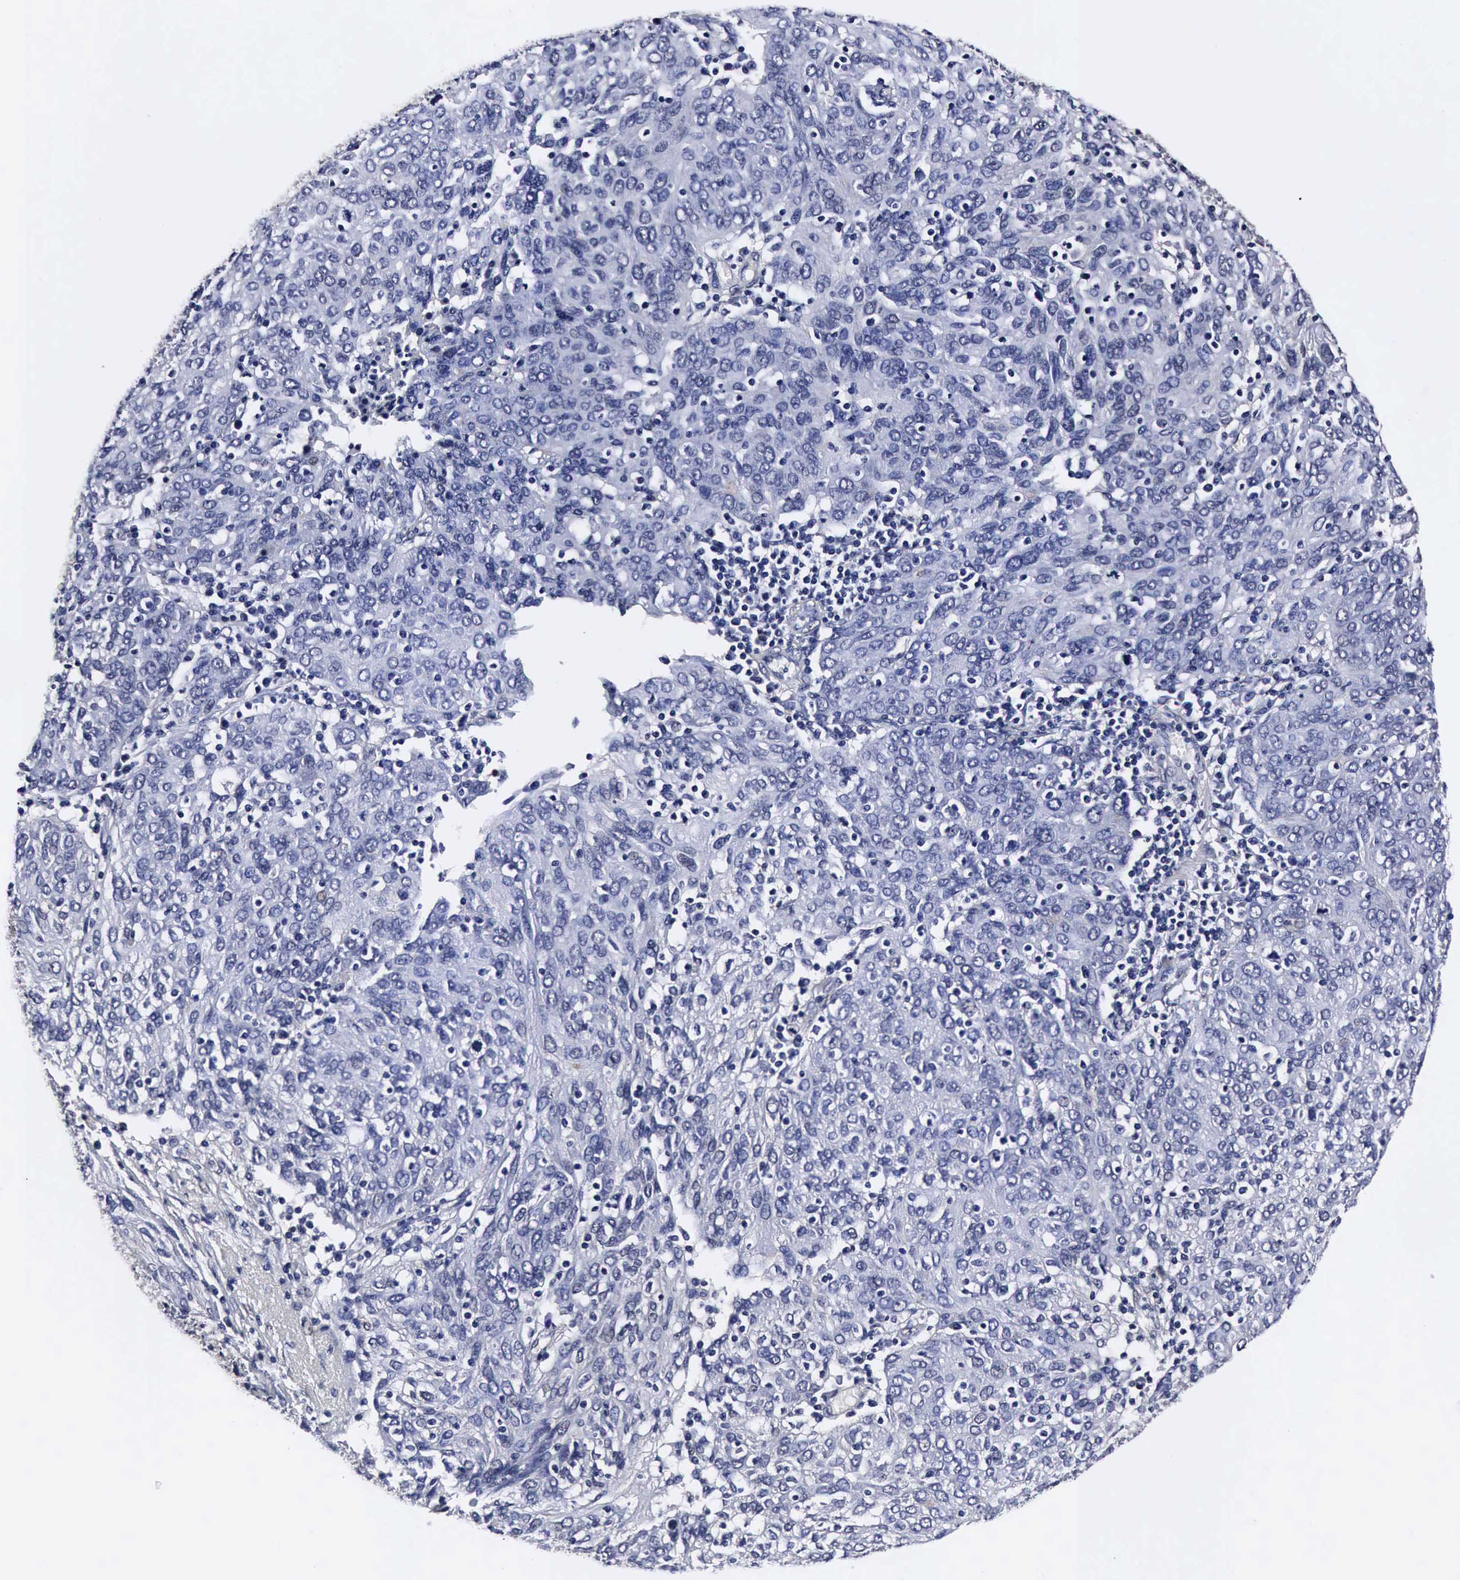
{"staining": {"intensity": "negative", "quantity": "none", "location": "none"}, "tissue": "ovarian cancer", "cell_type": "Tumor cells", "image_type": "cancer", "snomed": [{"axis": "morphology", "description": "Carcinoma, endometroid"}, {"axis": "topography", "description": "Ovary"}], "caption": "Protein analysis of ovarian cancer (endometroid carcinoma) reveals no significant expression in tumor cells.", "gene": "UBC", "patient": {"sex": "female", "age": 50}}